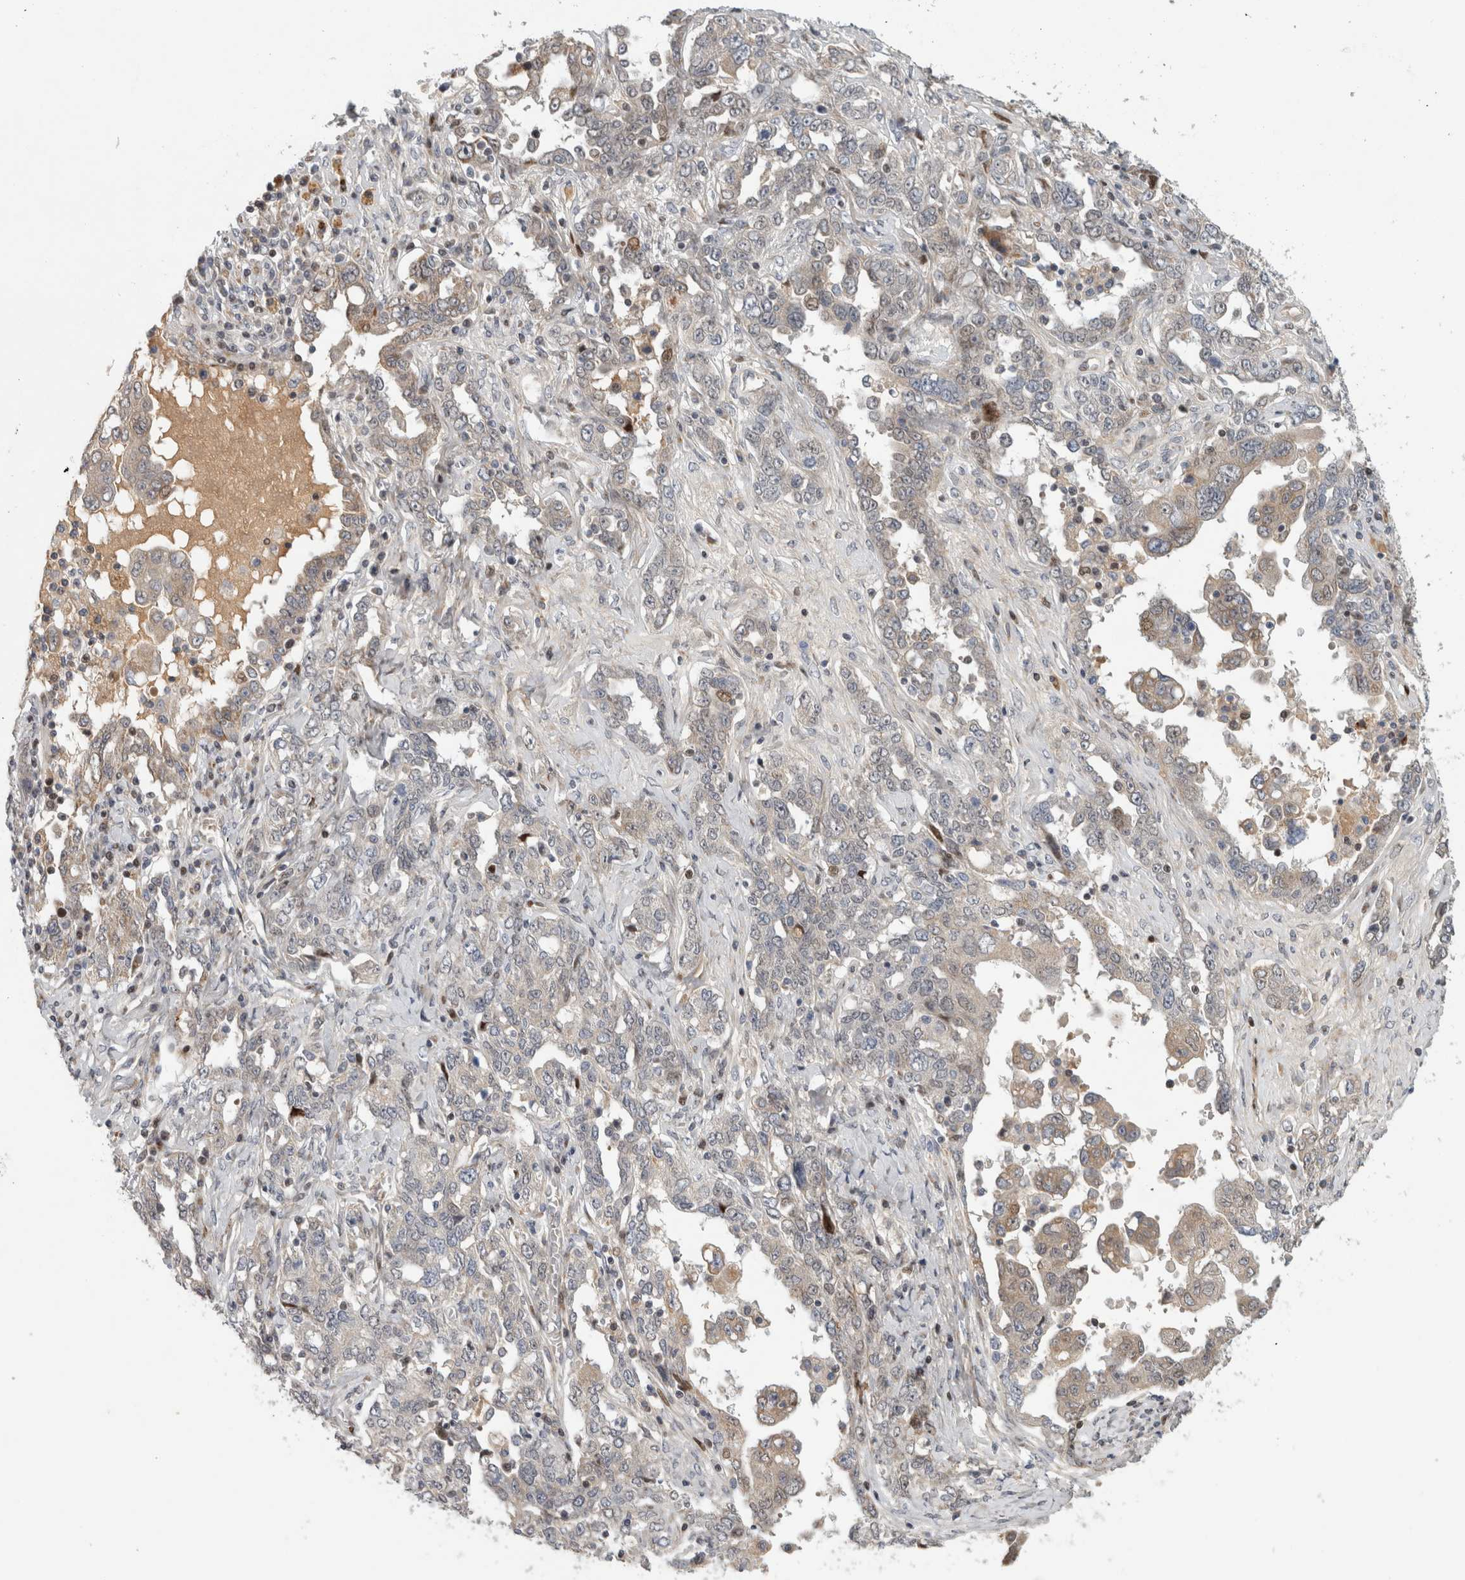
{"staining": {"intensity": "moderate", "quantity": "<25%", "location": "cytoplasmic/membranous,nuclear"}, "tissue": "ovarian cancer", "cell_type": "Tumor cells", "image_type": "cancer", "snomed": [{"axis": "morphology", "description": "Carcinoma, endometroid"}, {"axis": "topography", "description": "Ovary"}], "caption": "An IHC image of neoplastic tissue is shown. Protein staining in brown labels moderate cytoplasmic/membranous and nuclear positivity in ovarian endometroid carcinoma within tumor cells.", "gene": "RBM48", "patient": {"sex": "female", "age": 62}}